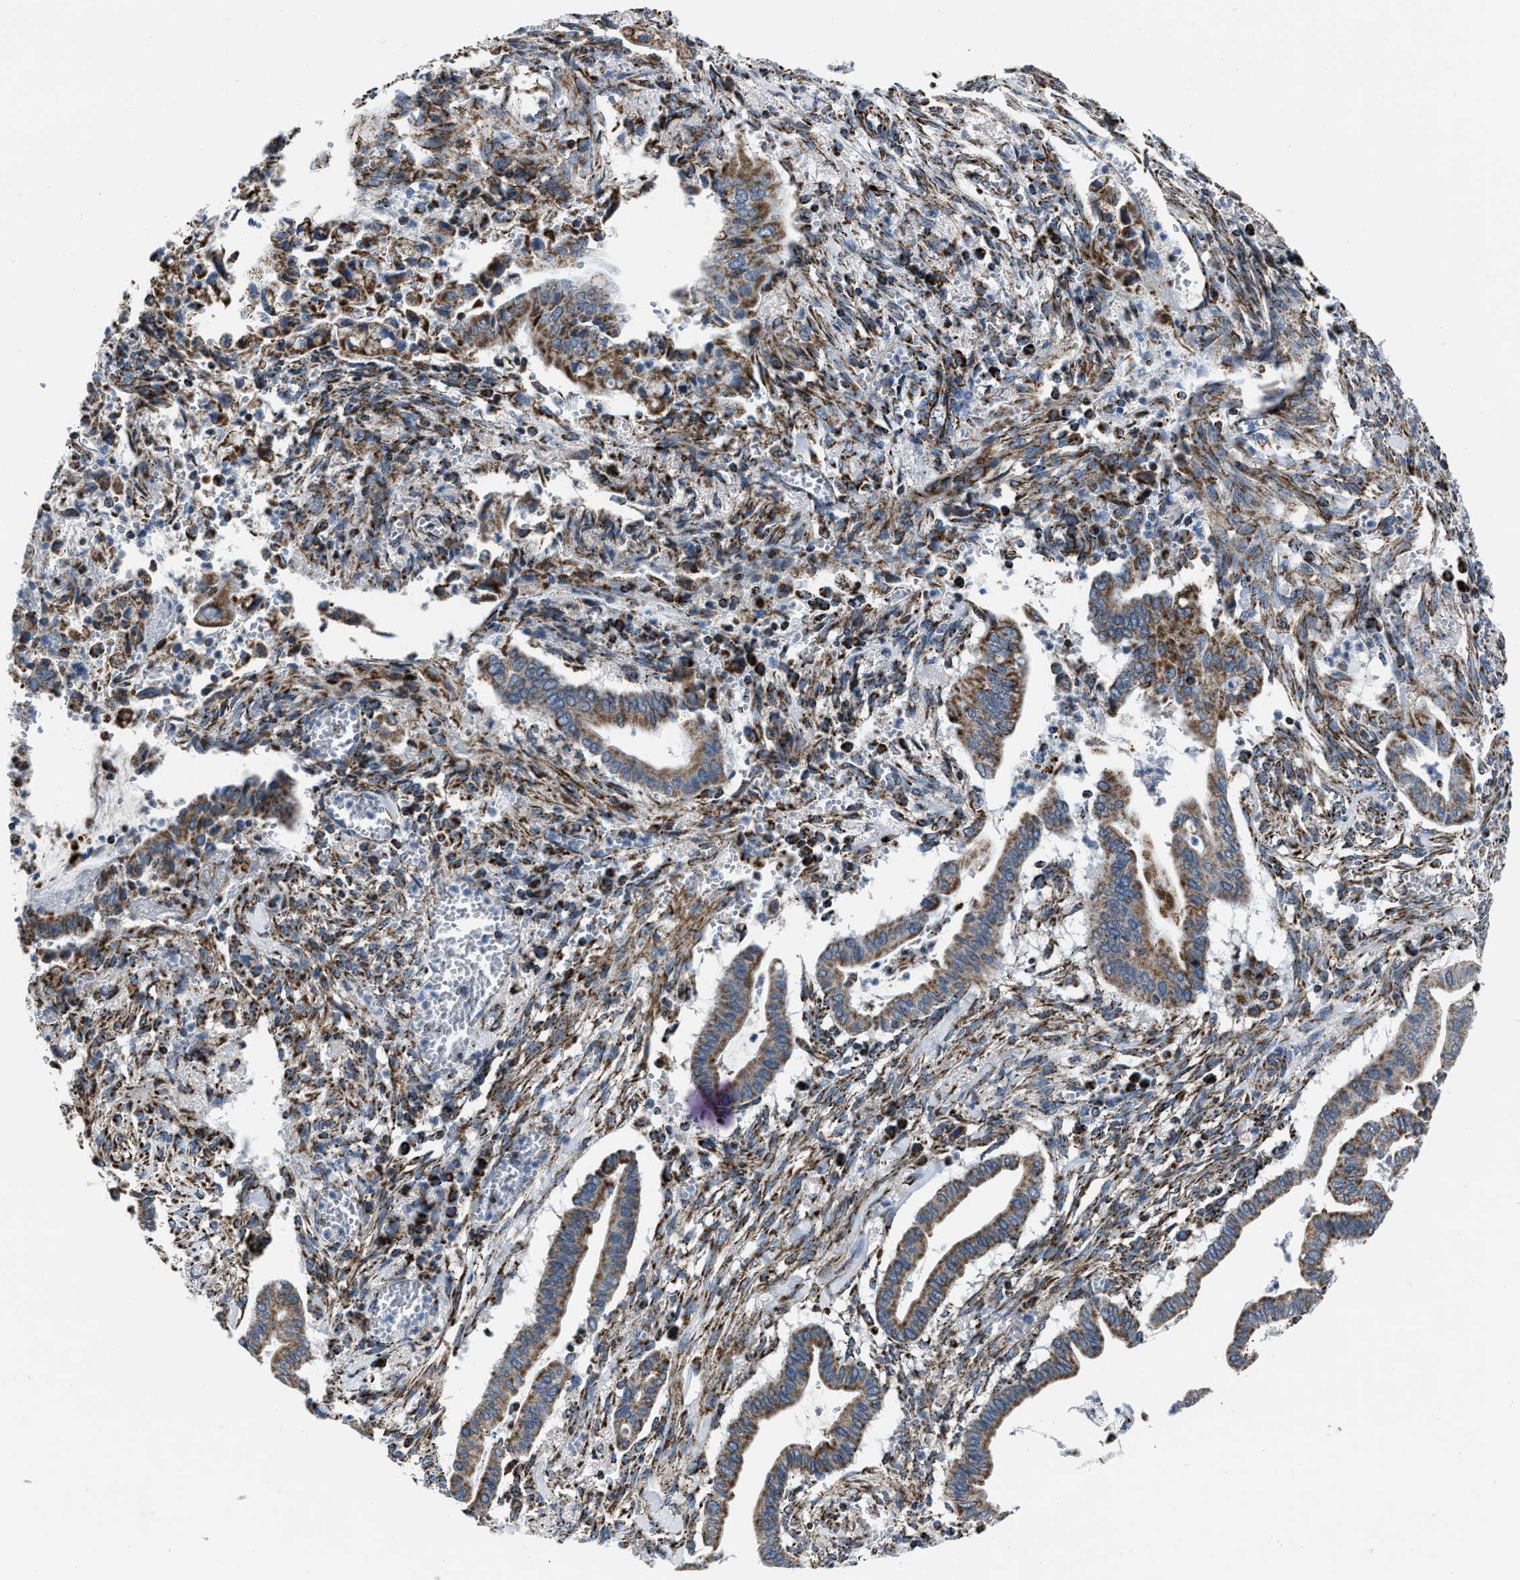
{"staining": {"intensity": "moderate", "quantity": ">75%", "location": "cytoplasmic/membranous"}, "tissue": "cervical cancer", "cell_type": "Tumor cells", "image_type": "cancer", "snomed": [{"axis": "morphology", "description": "Adenocarcinoma, NOS"}, {"axis": "topography", "description": "Cervix"}], "caption": "DAB immunohistochemical staining of cervical cancer (adenocarcinoma) demonstrates moderate cytoplasmic/membranous protein staining in about >75% of tumor cells.", "gene": "NSD3", "patient": {"sex": "female", "age": 44}}